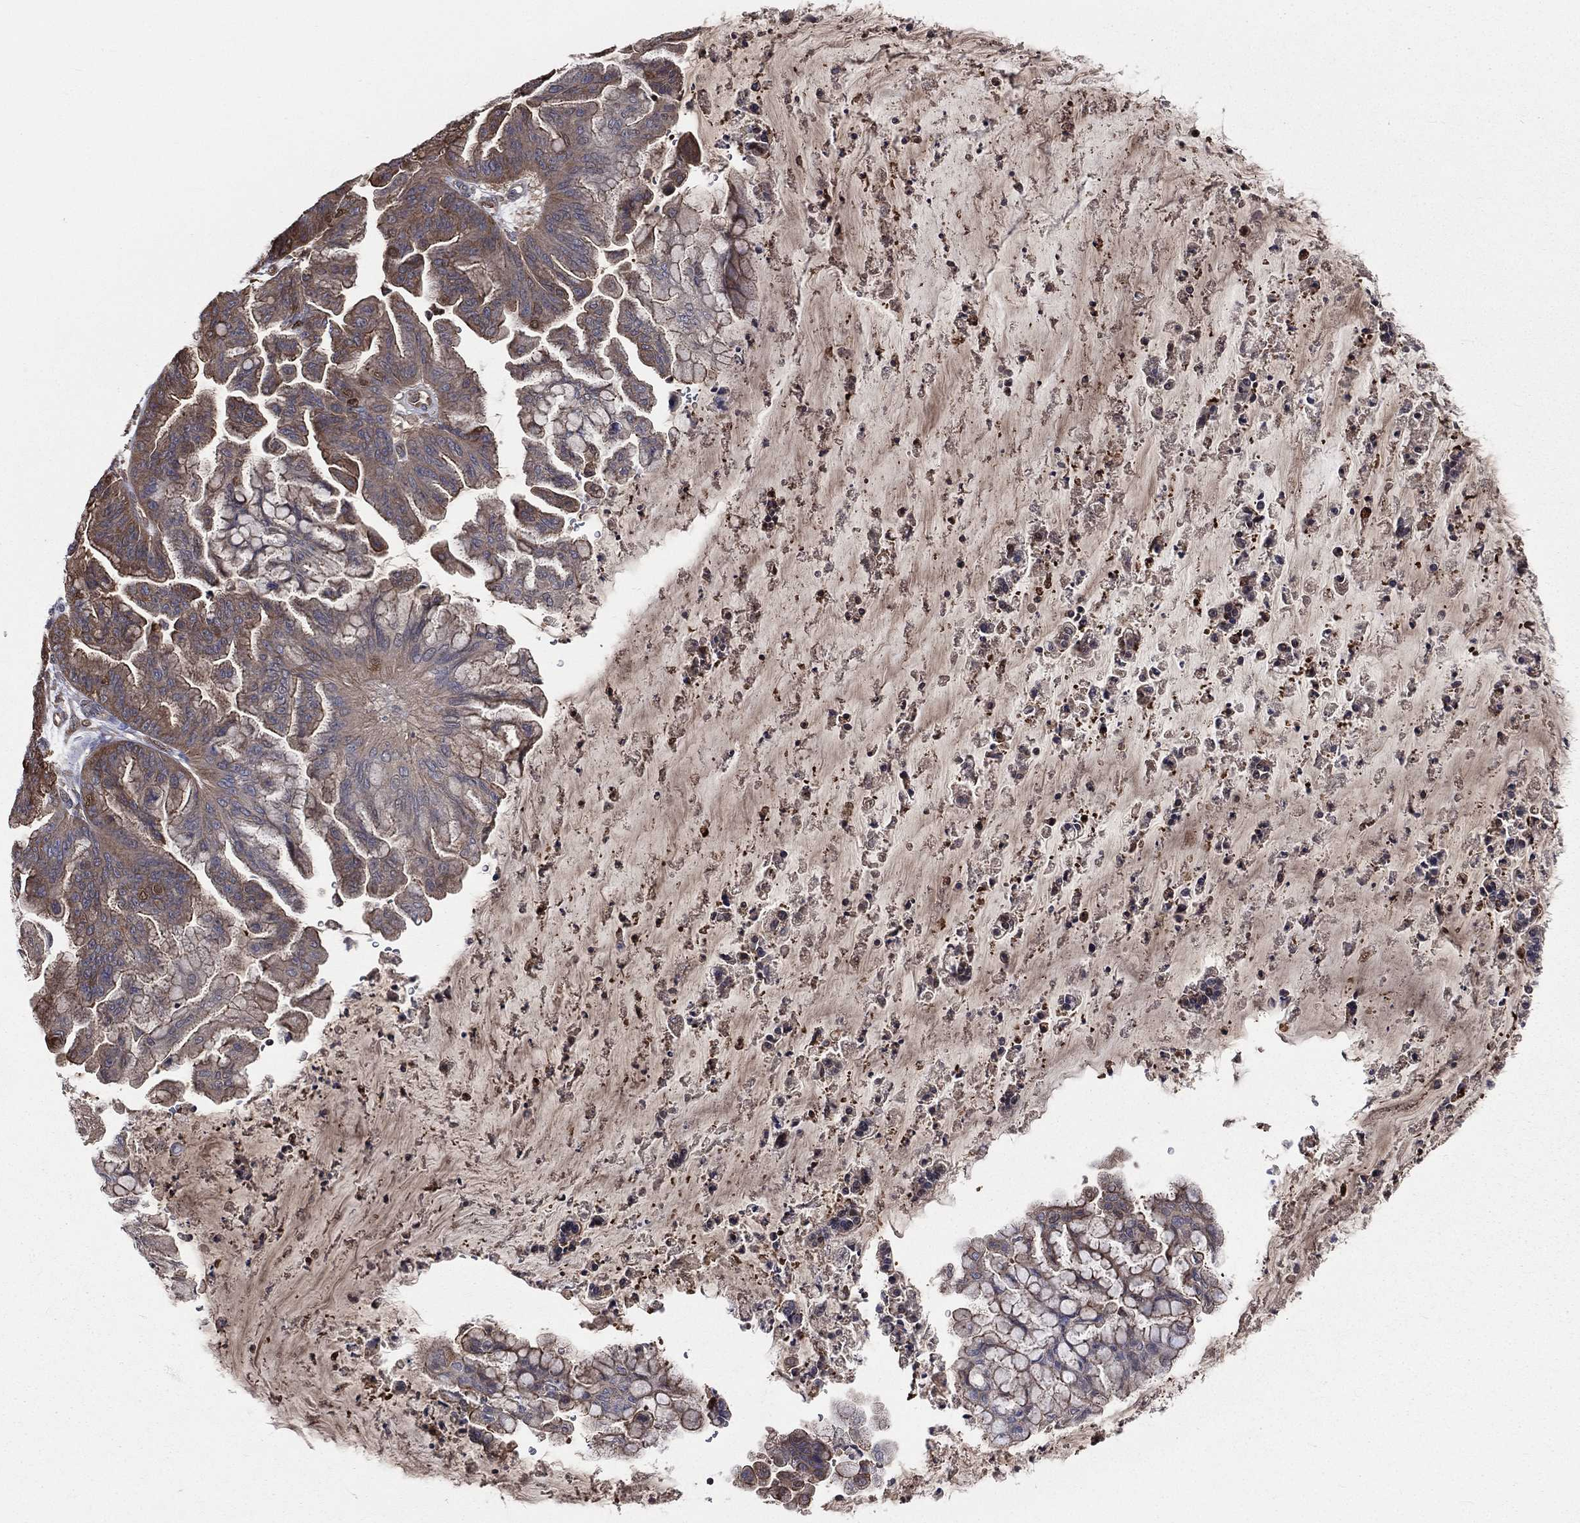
{"staining": {"intensity": "weak", "quantity": ">75%", "location": "cytoplasmic/membranous"}, "tissue": "ovarian cancer", "cell_type": "Tumor cells", "image_type": "cancer", "snomed": [{"axis": "morphology", "description": "Cystadenocarcinoma, mucinous, NOS"}, {"axis": "topography", "description": "Ovary"}], "caption": "A histopathology image of human mucinous cystadenocarcinoma (ovarian) stained for a protein demonstrates weak cytoplasmic/membranous brown staining in tumor cells.", "gene": "TBC1D2", "patient": {"sex": "female", "age": 67}}